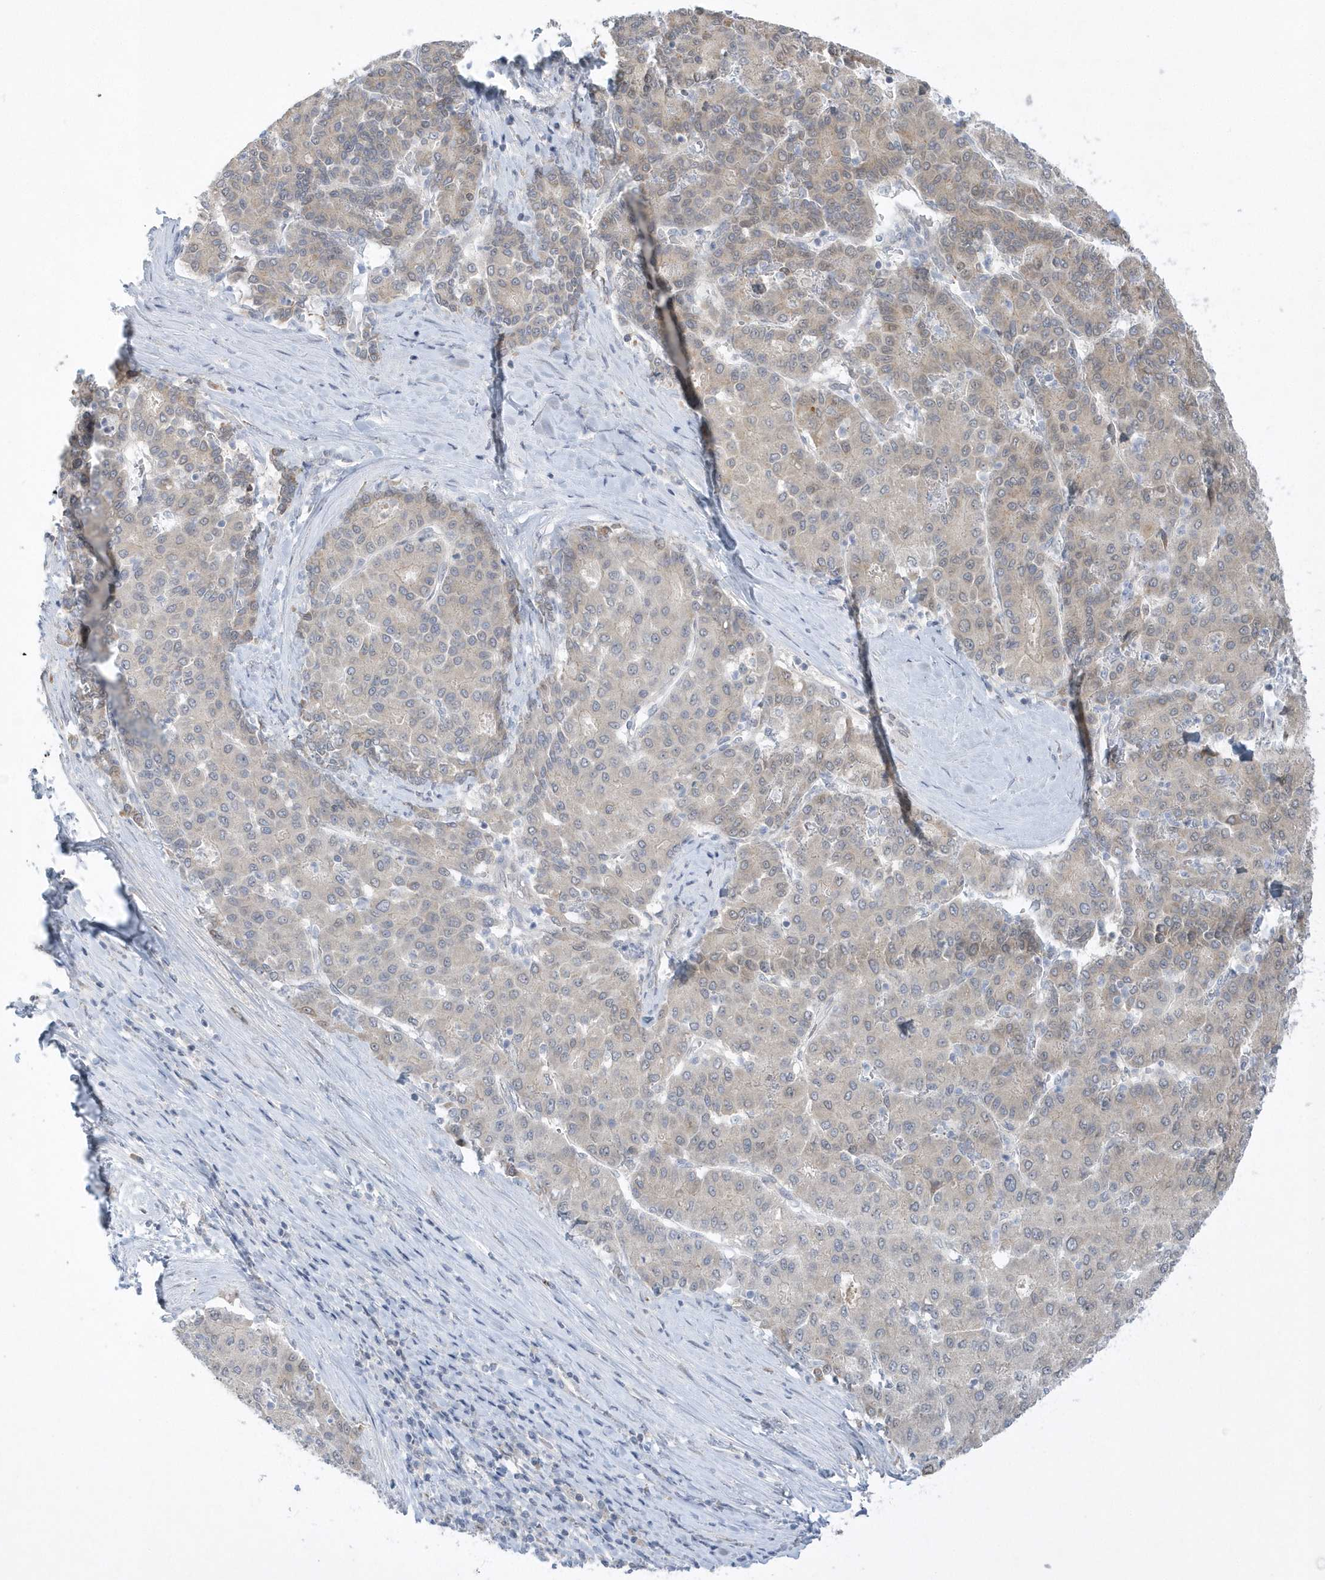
{"staining": {"intensity": "weak", "quantity": "25%-75%", "location": "cytoplasmic/membranous"}, "tissue": "liver cancer", "cell_type": "Tumor cells", "image_type": "cancer", "snomed": [{"axis": "morphology", "description": "Carcinoma, Hepatocellular, NOS"}, {"axis": "topography", "description": "Liver"}], "caption": "Human liver hepatocellular carcinoma stained with a protein marker exhibits weak staining in tumor cells.", "gene": "ZC3H12D", "patient": {"sex": "male", "age": 65}}